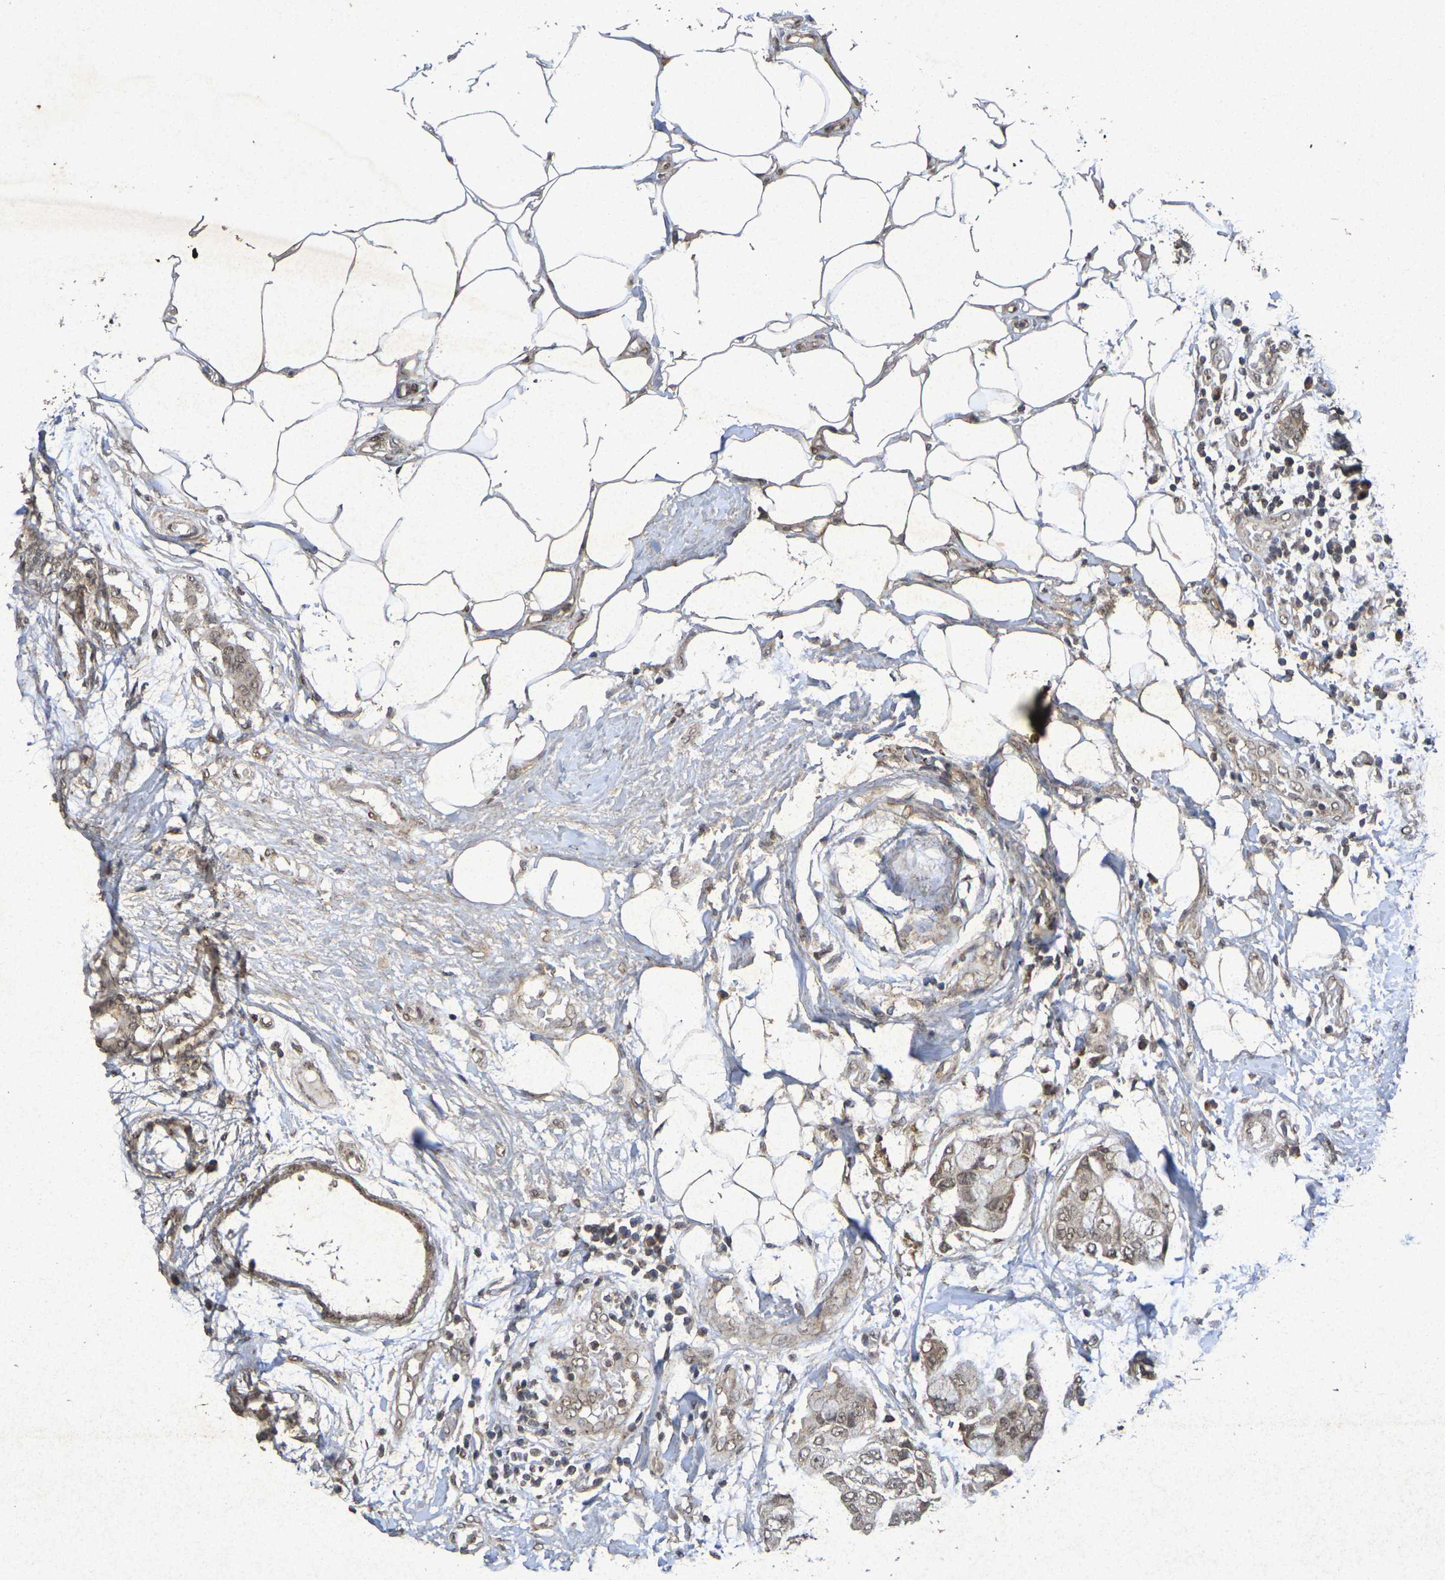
{"staining": {"intensity": "moderate", "quantity": ">75%", "location": "cytoplasmic/membranous,nuclear"}, "tissue": "breast cancer", "cell_type": "Tumor cells", "image_type": "cancer", "snomed": [{"axis": "morphology", "description": "Duct carcinoma"}, {"axis": "topography", "description": "Breast"}], "caption": "Breast cancer stained with a brown dye exhibits moderate cytoplasmic/membranous and nuclear positive staining in about >75% of tumor cells.", "gene": "GUCY1A2", "patient": {"sex": "female", "age": 40}}